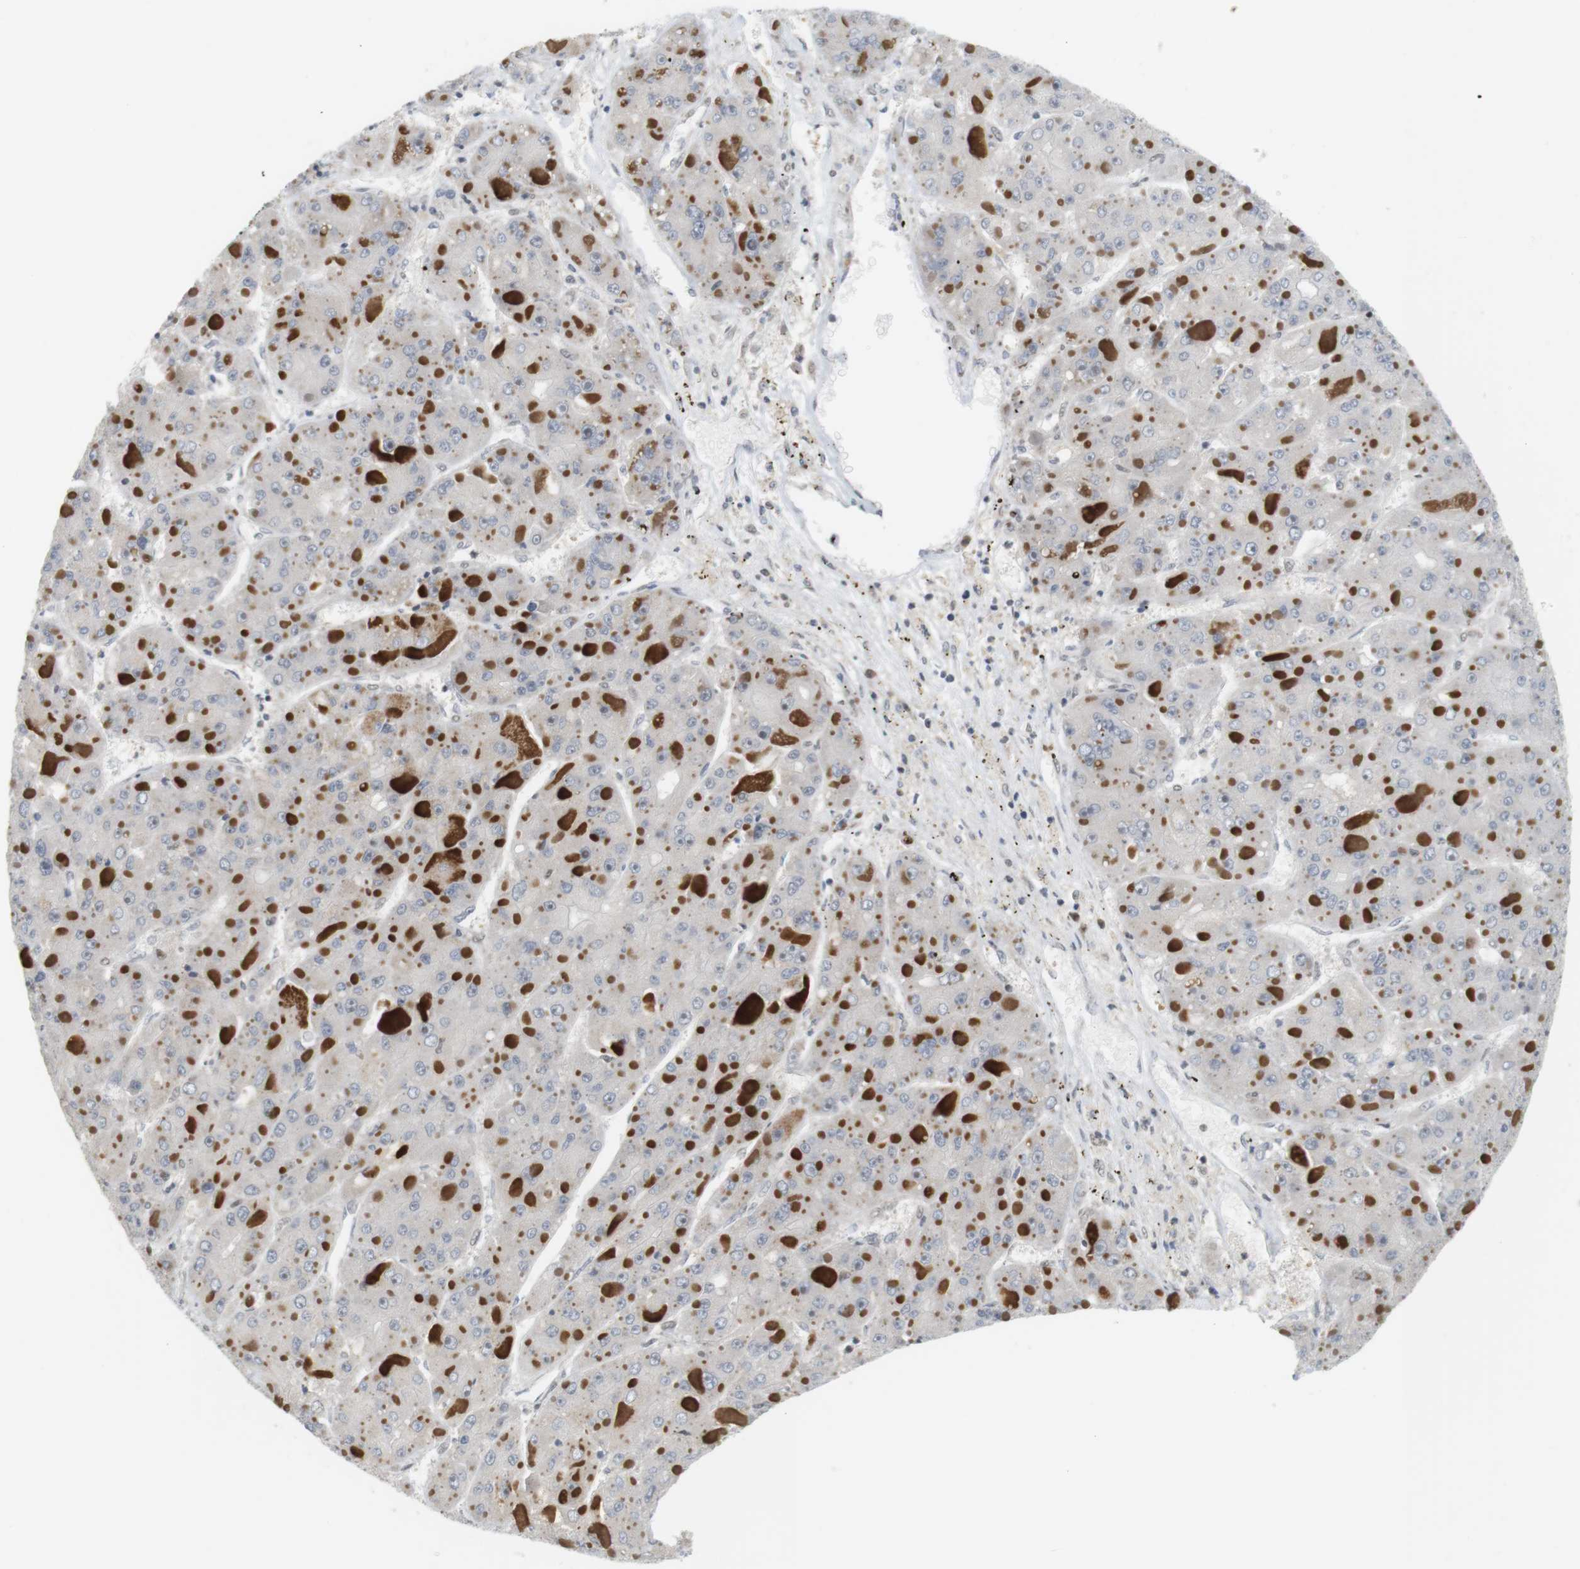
{"staining": {"intensity": "negative", "quantity": "none", "location": "none"}, "tissue": "liver cancer", "cell_type": "Tumor cells", "image_type": "cancer", "snomed": [{"axis": "morphology", "description": "Carcinoma, Hepatocellular, NOS"}, {"axis": "topography", "description": "Liver"}], "caption": "This micrograph is of hepatocellular carcinoma (liver) stained with immunohistochemistry (IHC) to label a protein in brown with the nuclei are counter-stained blue. There is no staining in tumor cells. The staining was performed using DAB (3,3'-diaminobenzidine) to visualize the protein expression in brown, while the nuclei were stained in blue with hematoxylin (Magnification: 20x).", "gene": "BRD4", "patient": {"sex": "female", "age": 73}}